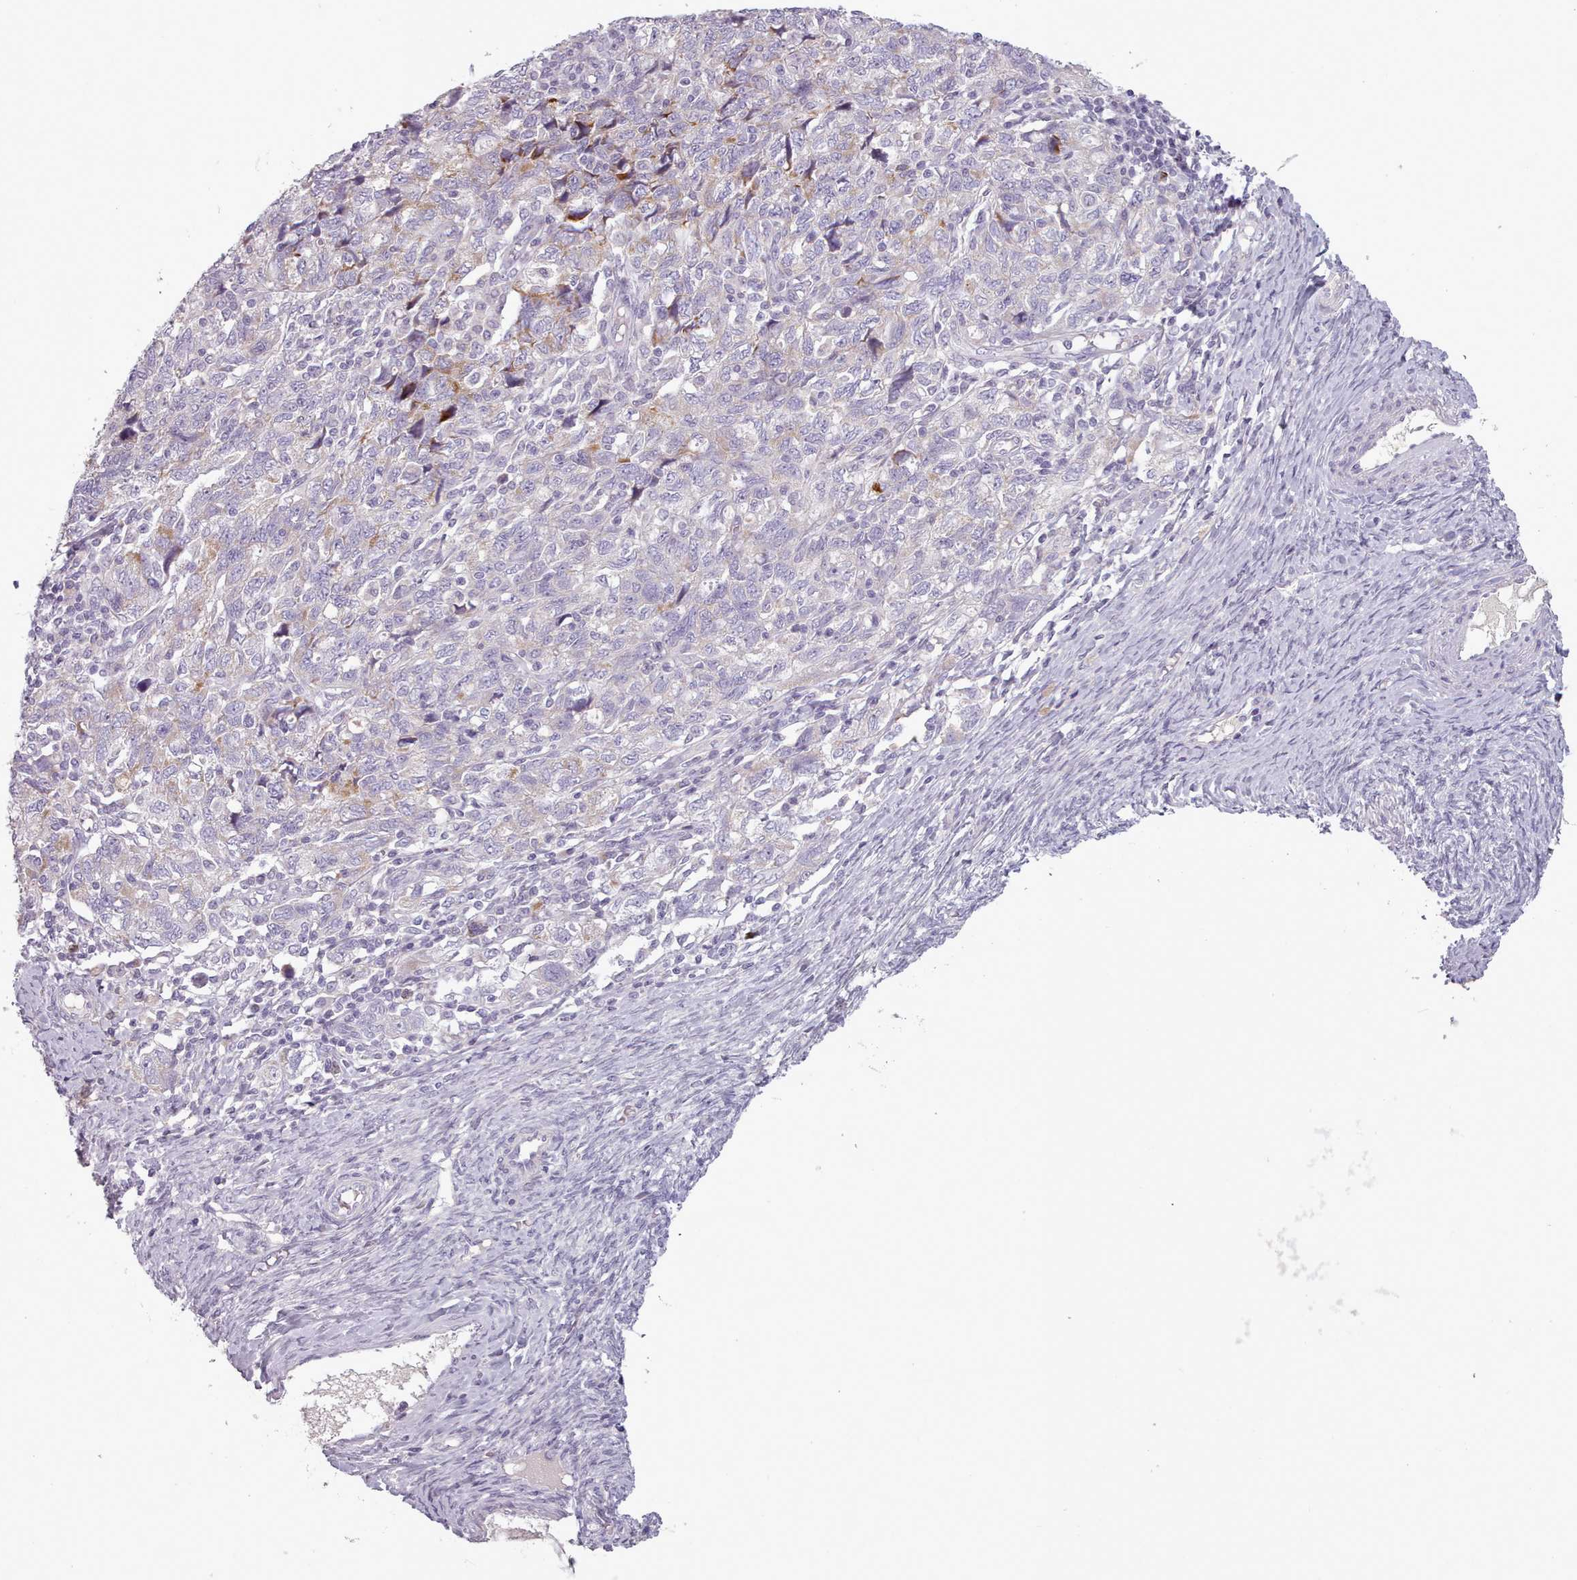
{"staining": {"intensity": "moderate", "quantity": "<25%", "location": "cytoplasmic/membranous"}, "tissue": "ovarian cancer", "cell_type": "Tumor cells", "image_type": "cancer", "snomed": [{"axis": "morphology", "description": "Carcinoma, NOS"}, {"axis": "morphology", "description": "Cystadenocarcinoma, serous, NOS"}, {"axis": "topography", "description": "Ovary"}], "caption": "DAB immunohistochemical staining of human ovarian cancer (carcinoma) displays moderate cytoplasmic/membranous protein expression in approximately <25% of tumor cells.", "gene": "LAPTM5", "patient": {"sex": "female", "age": 69}}